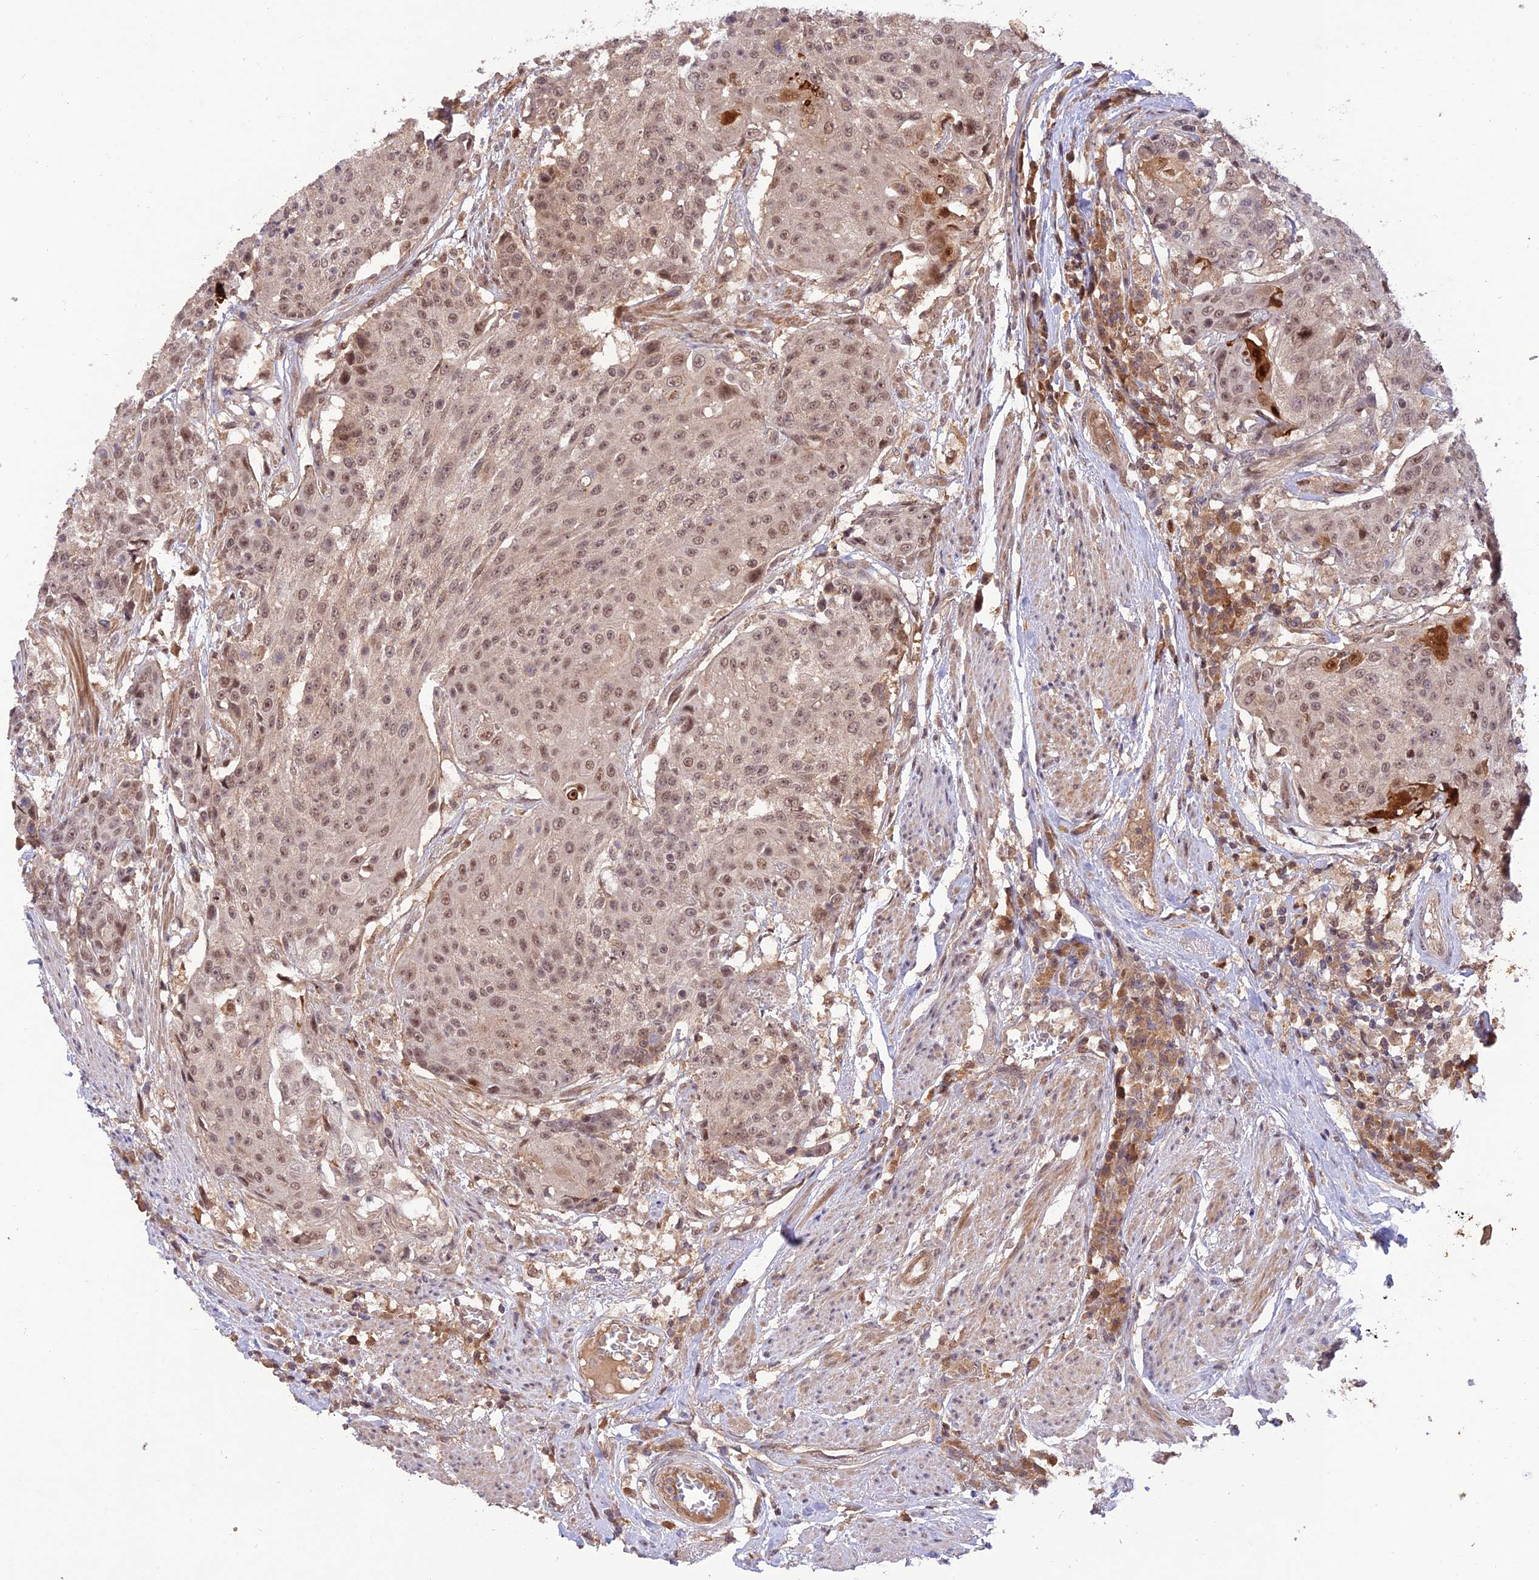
{"staining": {"intensity": "moderate", "quantity": ">75%", "location": "nuclear"}, "tissue": "urothelial cancer", "cell_type": "Tumor cells", "image_type": "cancer", "snomed": [{"axis": "morphology", "description": "Urothelial carcinoma, High grade"}, {"axis": "topography", "description": "Urinary bladder"}], "caption": "Tumor cells display medium levels of moderate nuclear staining in about >75% of cells in human urothelial cancer. (Stains: DAB in brown, nuclei in blue, Microscopy: brightfield microscopy at high magnification).", "gene": "REV1", "patient": {"sex": "female", "age": 63}}